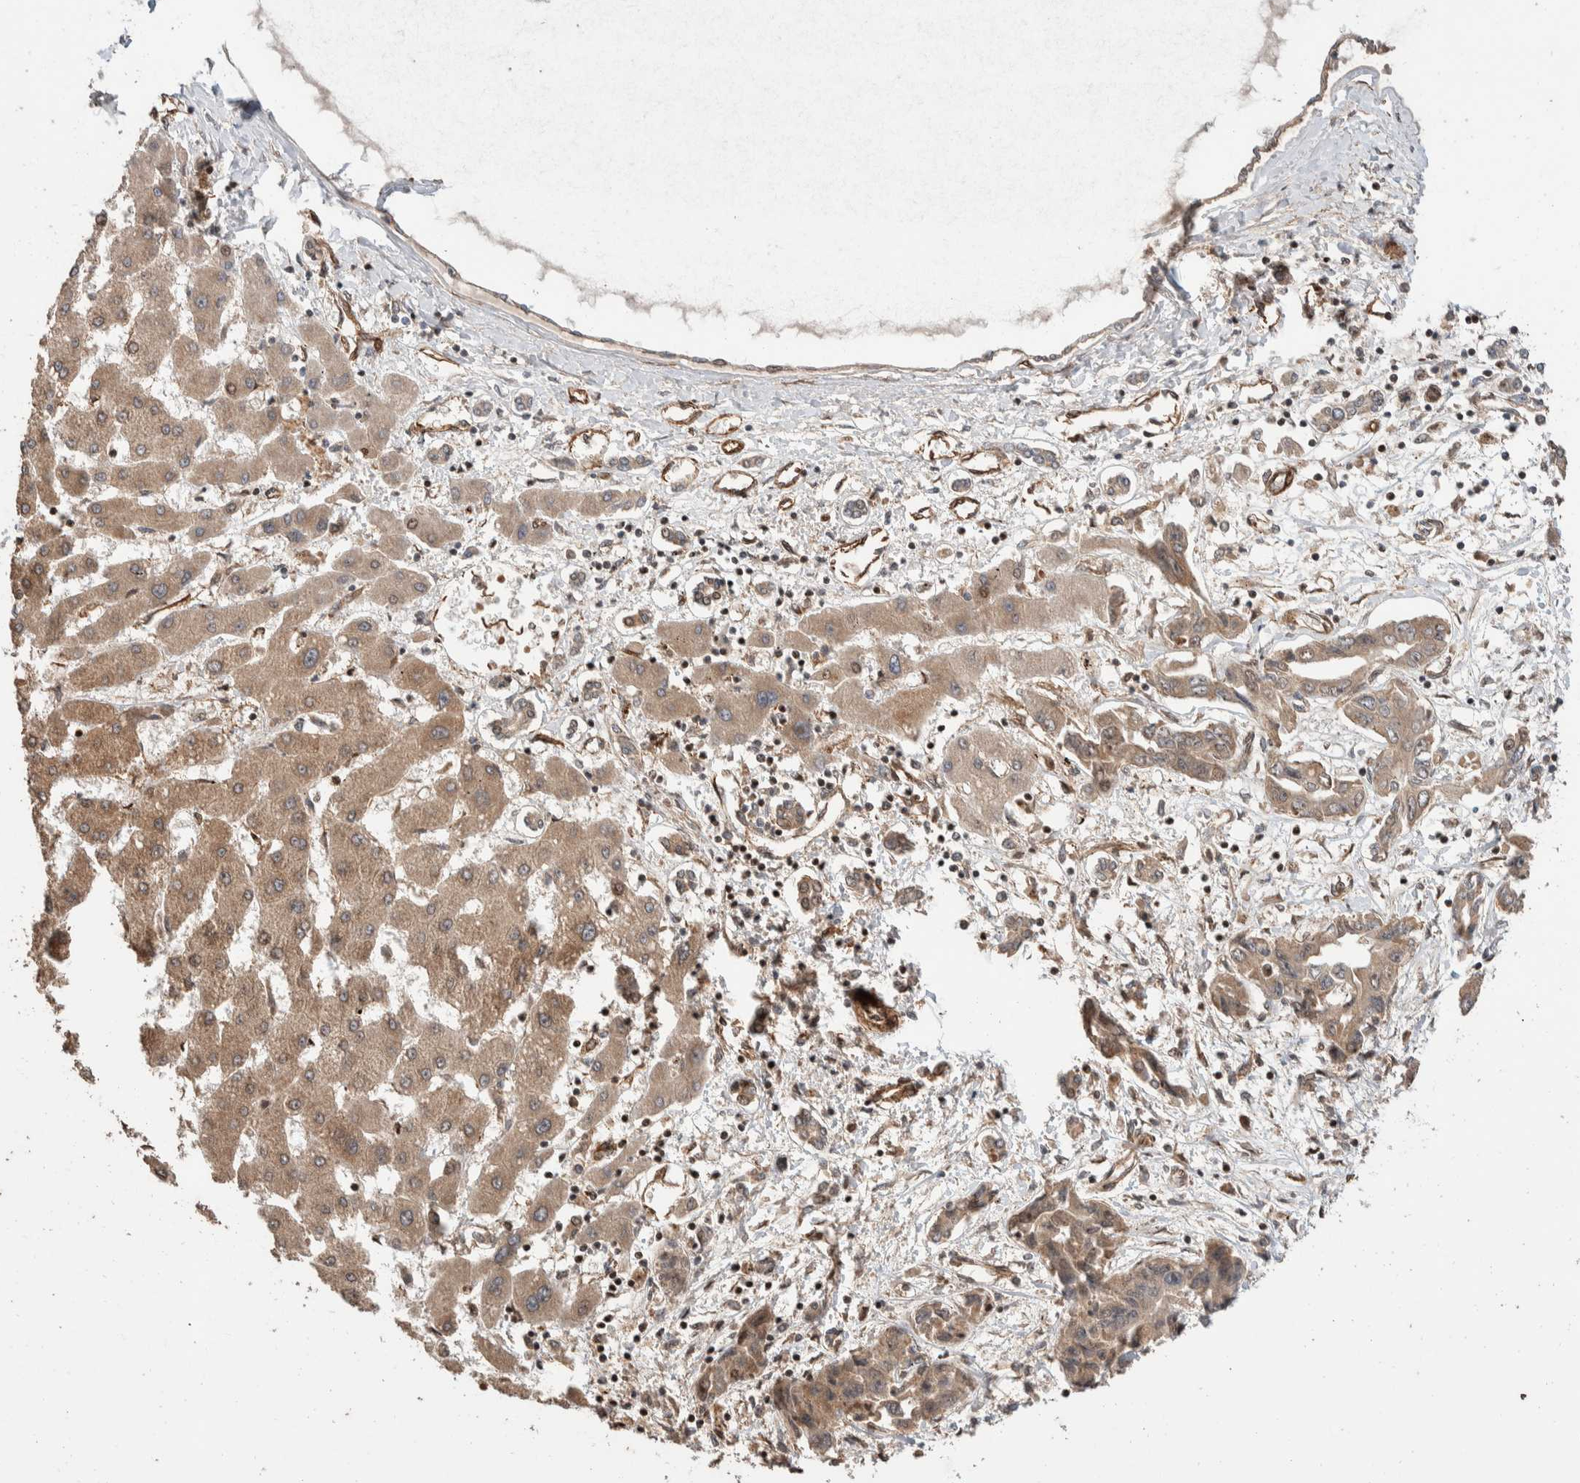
{"staining": {"intensity": "moderate", "quantity": ">75%", "location": "cytoplasmic/membranous"}, "tissue": "liver cancer", "cell_type": "Tumor cells", "image_type": "cancer", "snomed": [{"axis": "morphology", "description": "Cholangiocarcinoma"}, {"axis": "topography", "description": "Liver"}], "caption": "About >75% of tumor cells in liver cancer (cholangiocarcinoma) display moderate cytoplasmic/membranous protein expression as visualized by brown immunohistochemical staining.", "gene": "ERC1", "patient": {"sex": "male", "age": 59}}